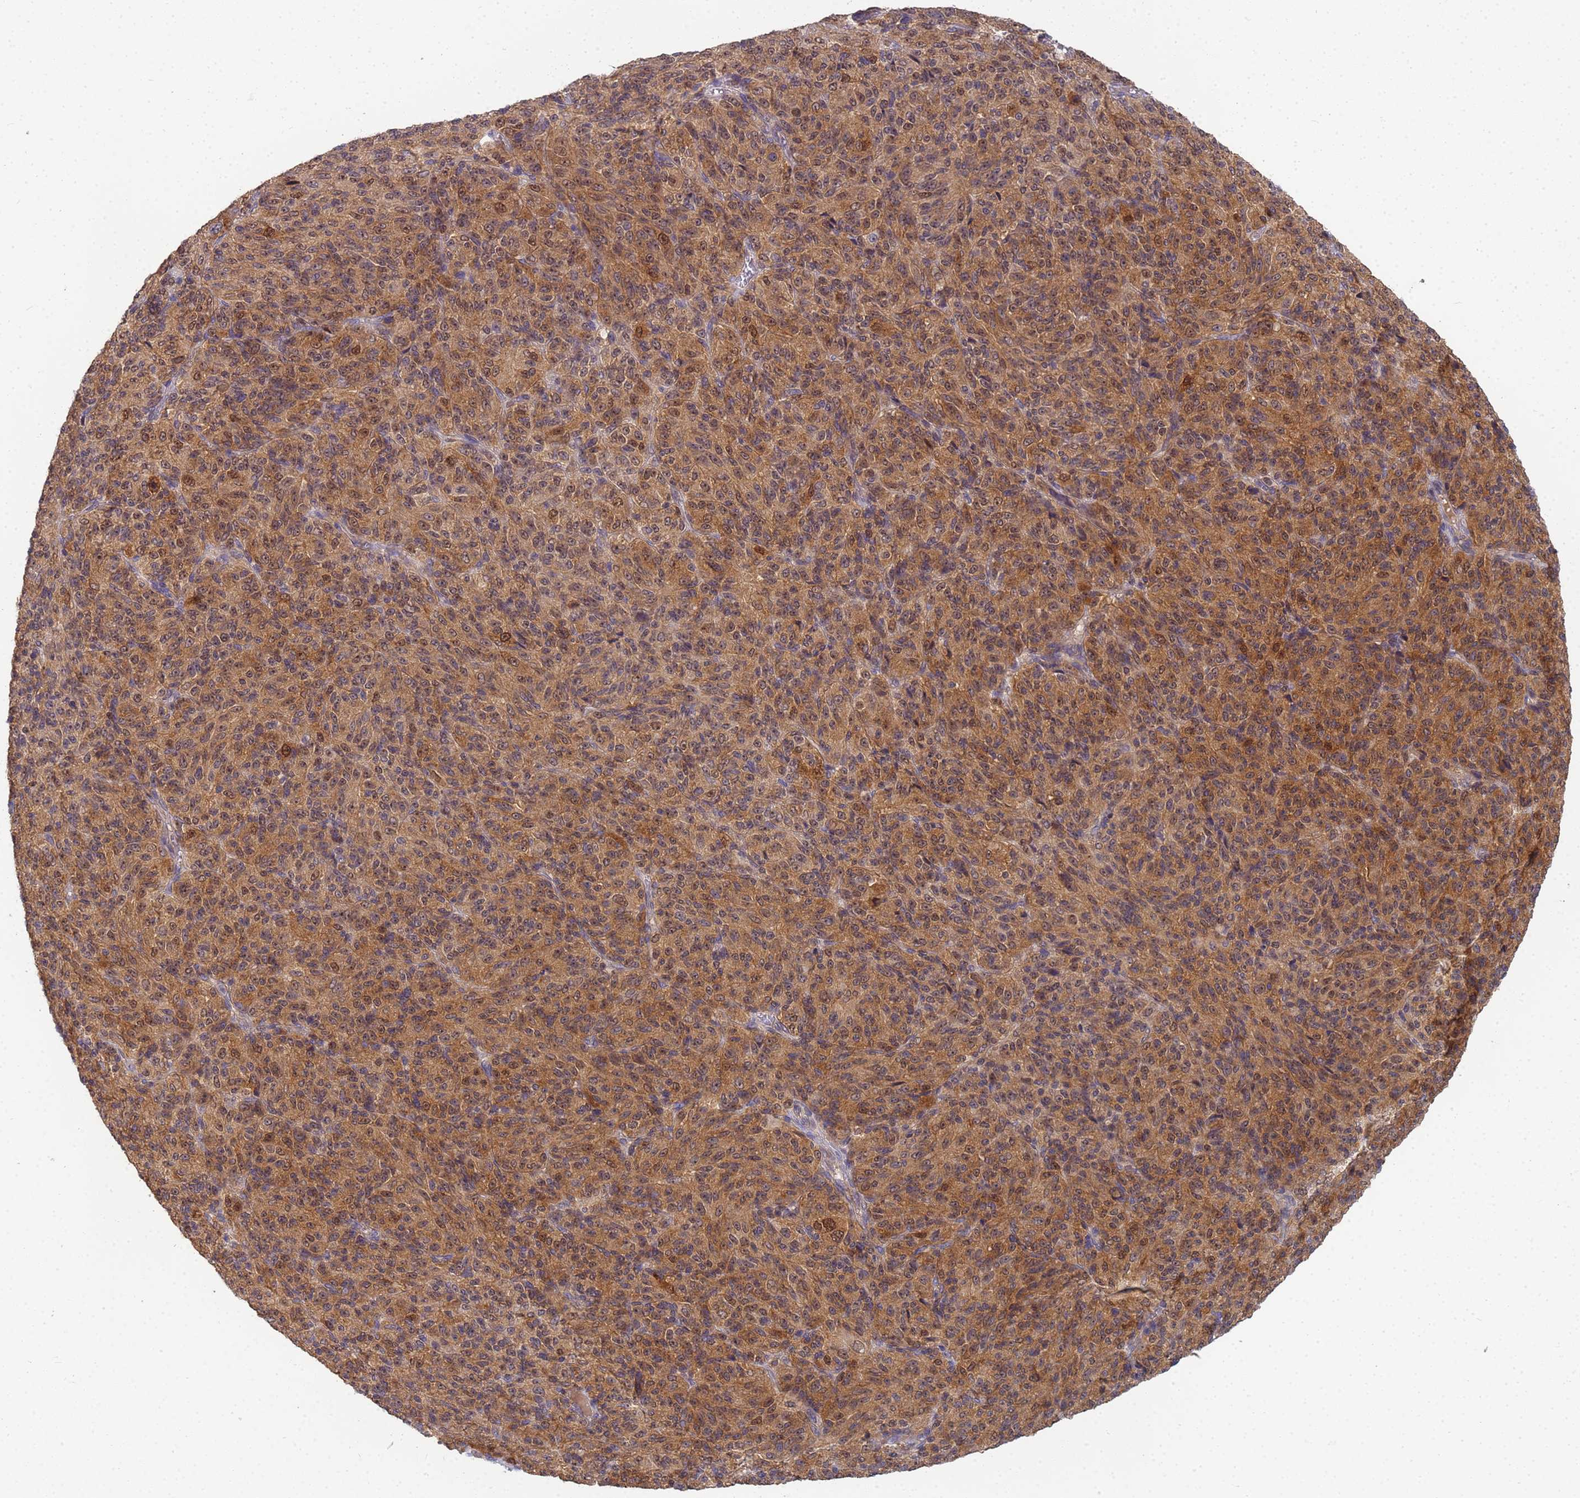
{"staining": {"intensity": "strong", "quantity": ">75%", "location": "cytoplasmic/membranous,nuclear"}, "tissue": "melanoma", "cell_type": "Tumor cells", "image_type": "cancer", "snomed": [{"axis": "morphology", "description": "Malignant melanoma, Metastatic site"}, {"axis": "topography", "description": "Brain"}], "caption": "There is high levels of strong cytoplasmic/membranous and nuclear staining in tumor cells of malignant melanoma (metastatic site), as demonstrated by immunohistochemical staining (brown color).", "gene": "SHARPIN", "patient": {"sex": "female", "age": 56}}